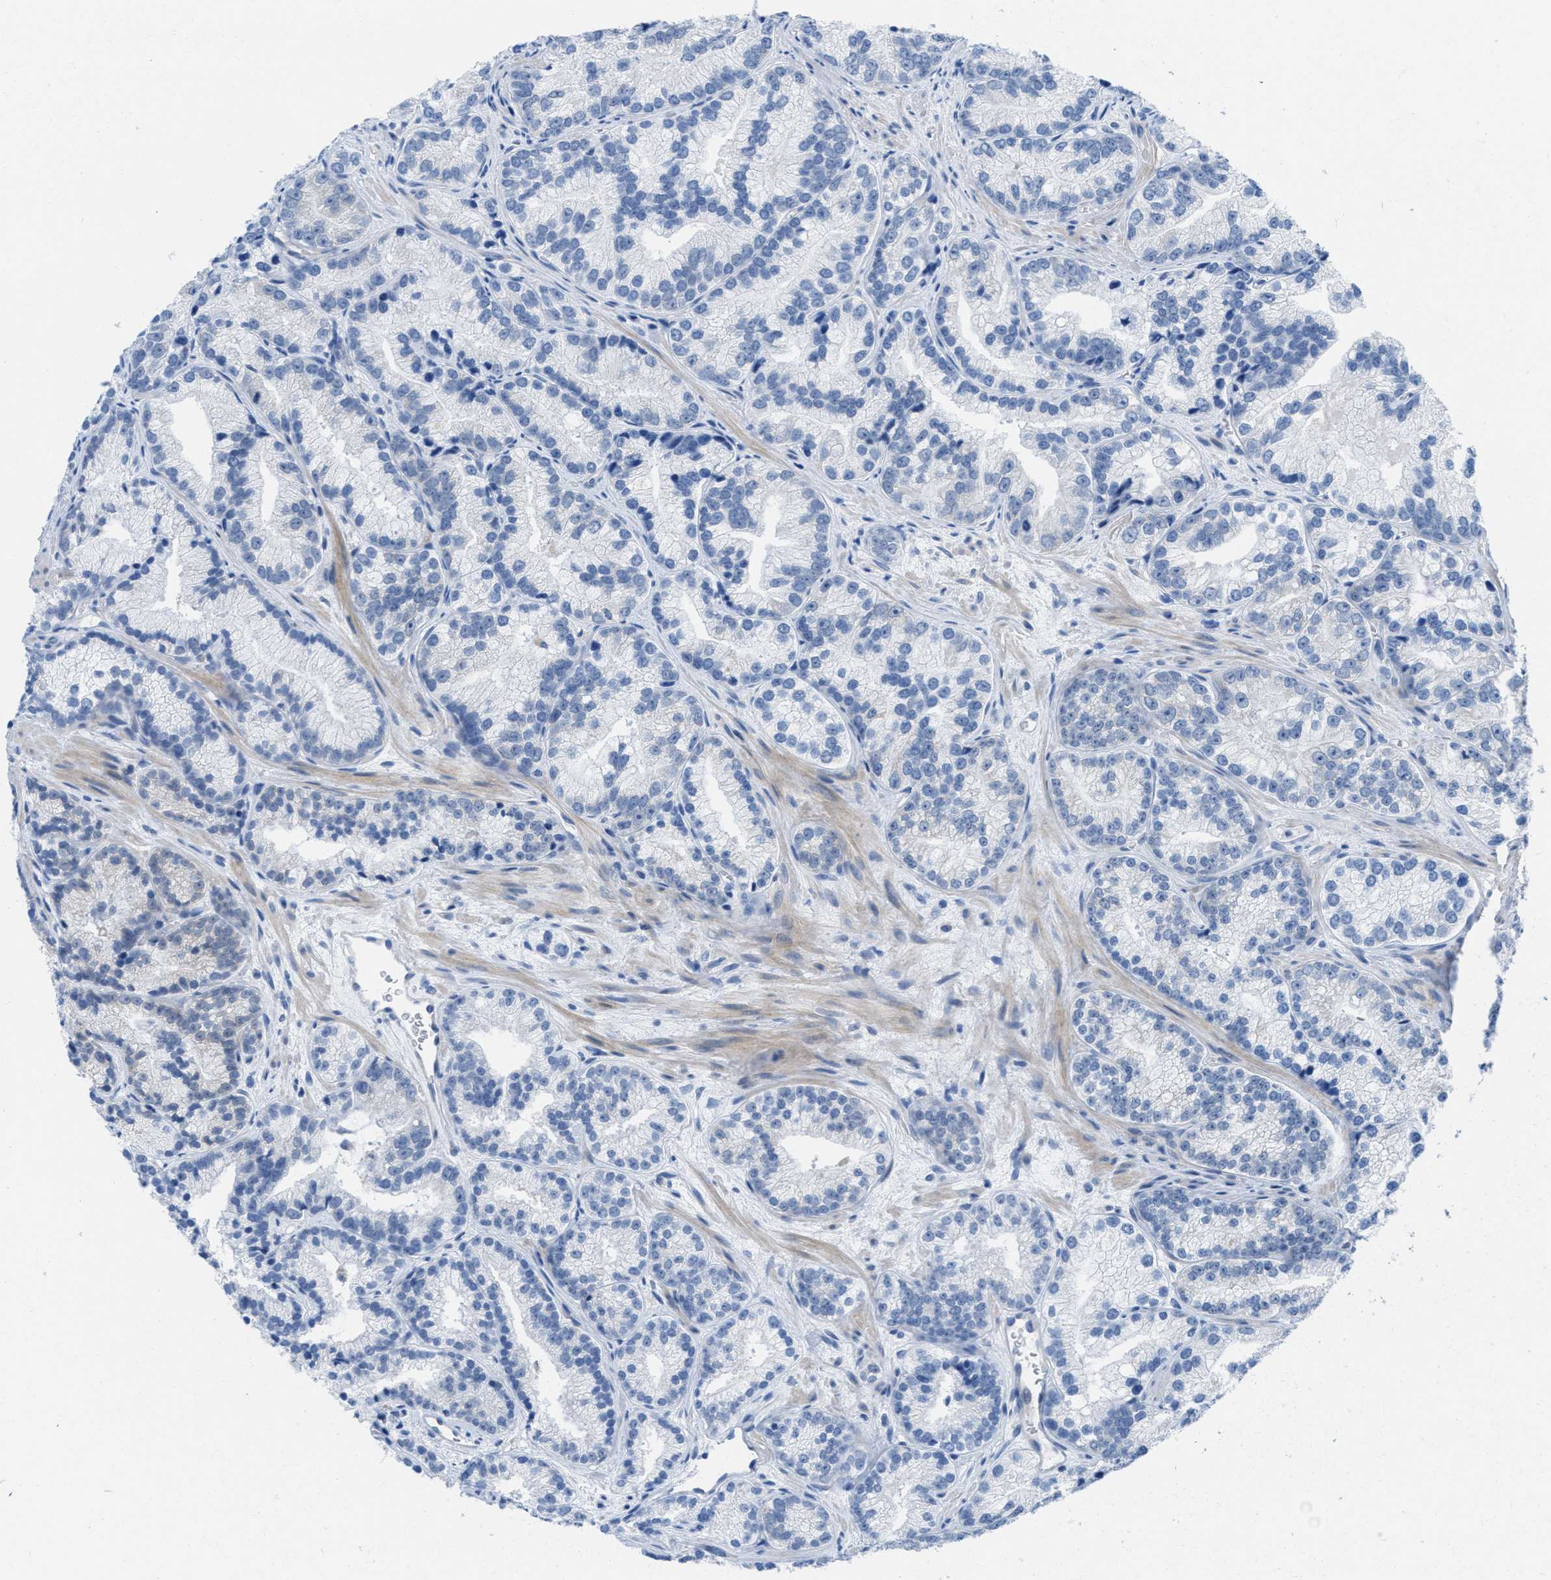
{"staining": {"intensity": "negative", "quantity": "none", "location": "none"}, "tissue": "prostate cancer", "cell_type": "Tumor cells", "image_type": "cancer", "snomed": [{"axis": "morphology", "description": "Adenocarcinoma, Low grade"}, {"axis": "topography", "description": "Prostate"}], "caption": "Immunohistochemistry (IHC) histopathology image of neoplastic tissue: human prostate cancer stained with DAB (3,3'-diaminobenzidine) displays no significant protein expression in tumor cells. Nuclei are stained in blue.", "gene": "PTDSS1", "patient": {"sex": "male", "age": 89}}